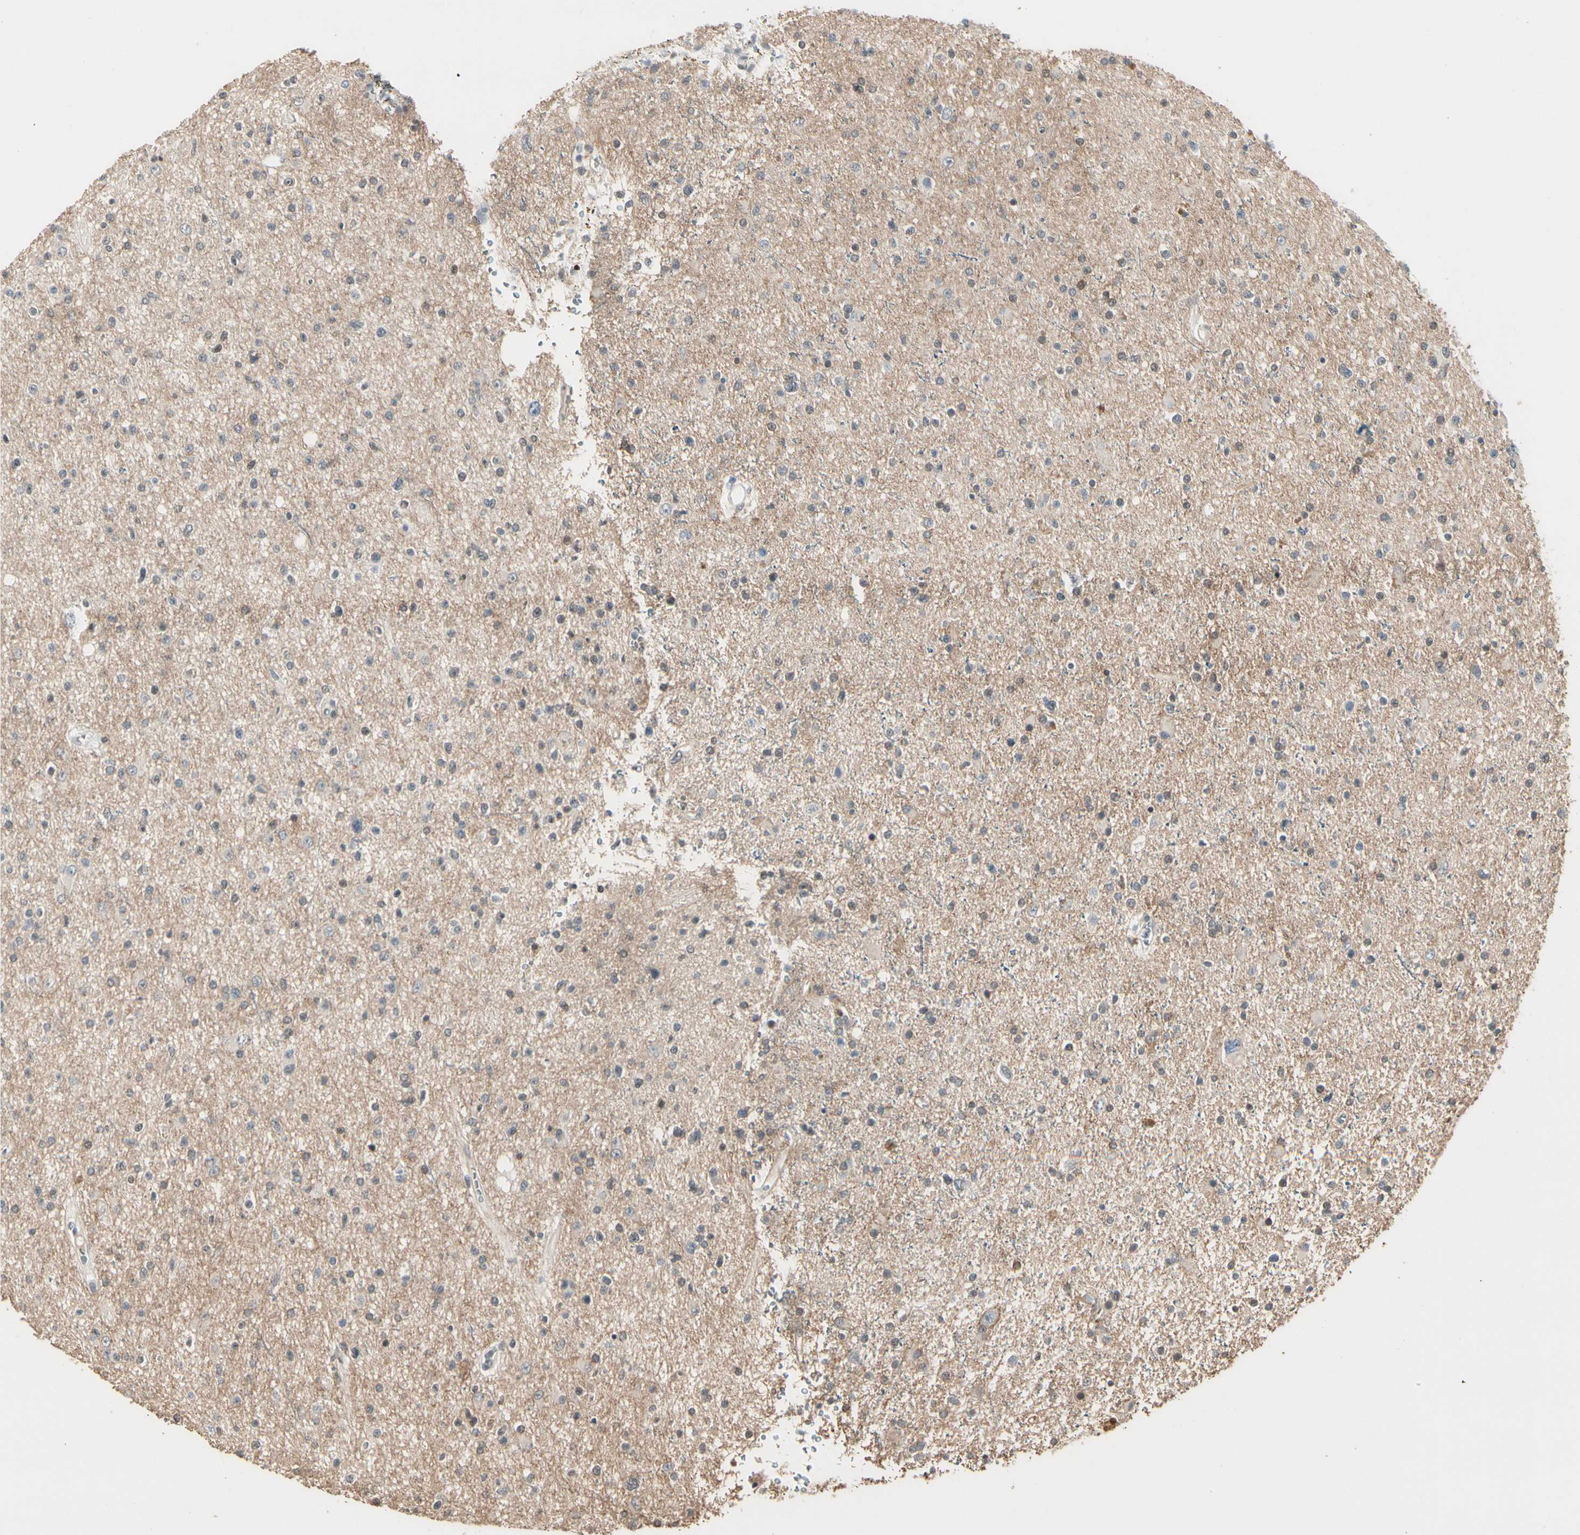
{"staining": {"intensity": "weak", "quantity": "<25%", "location": "nuclear"}, "tissue": "glioma", "cell_type": "Tumor cells", "image_type": "cancer", "snomed": [{"axis": "morphology", "description": "Glioma, malignant, High grade"}, {"axis": "topography", "description": "Brain"}], "caption": "Immunohistochemical staining of high-grade glioma (malignant) exhibits no significant expression in tumor cells.", "gene": "GREM1", "patient": {"sex": "male", "age": 33}}